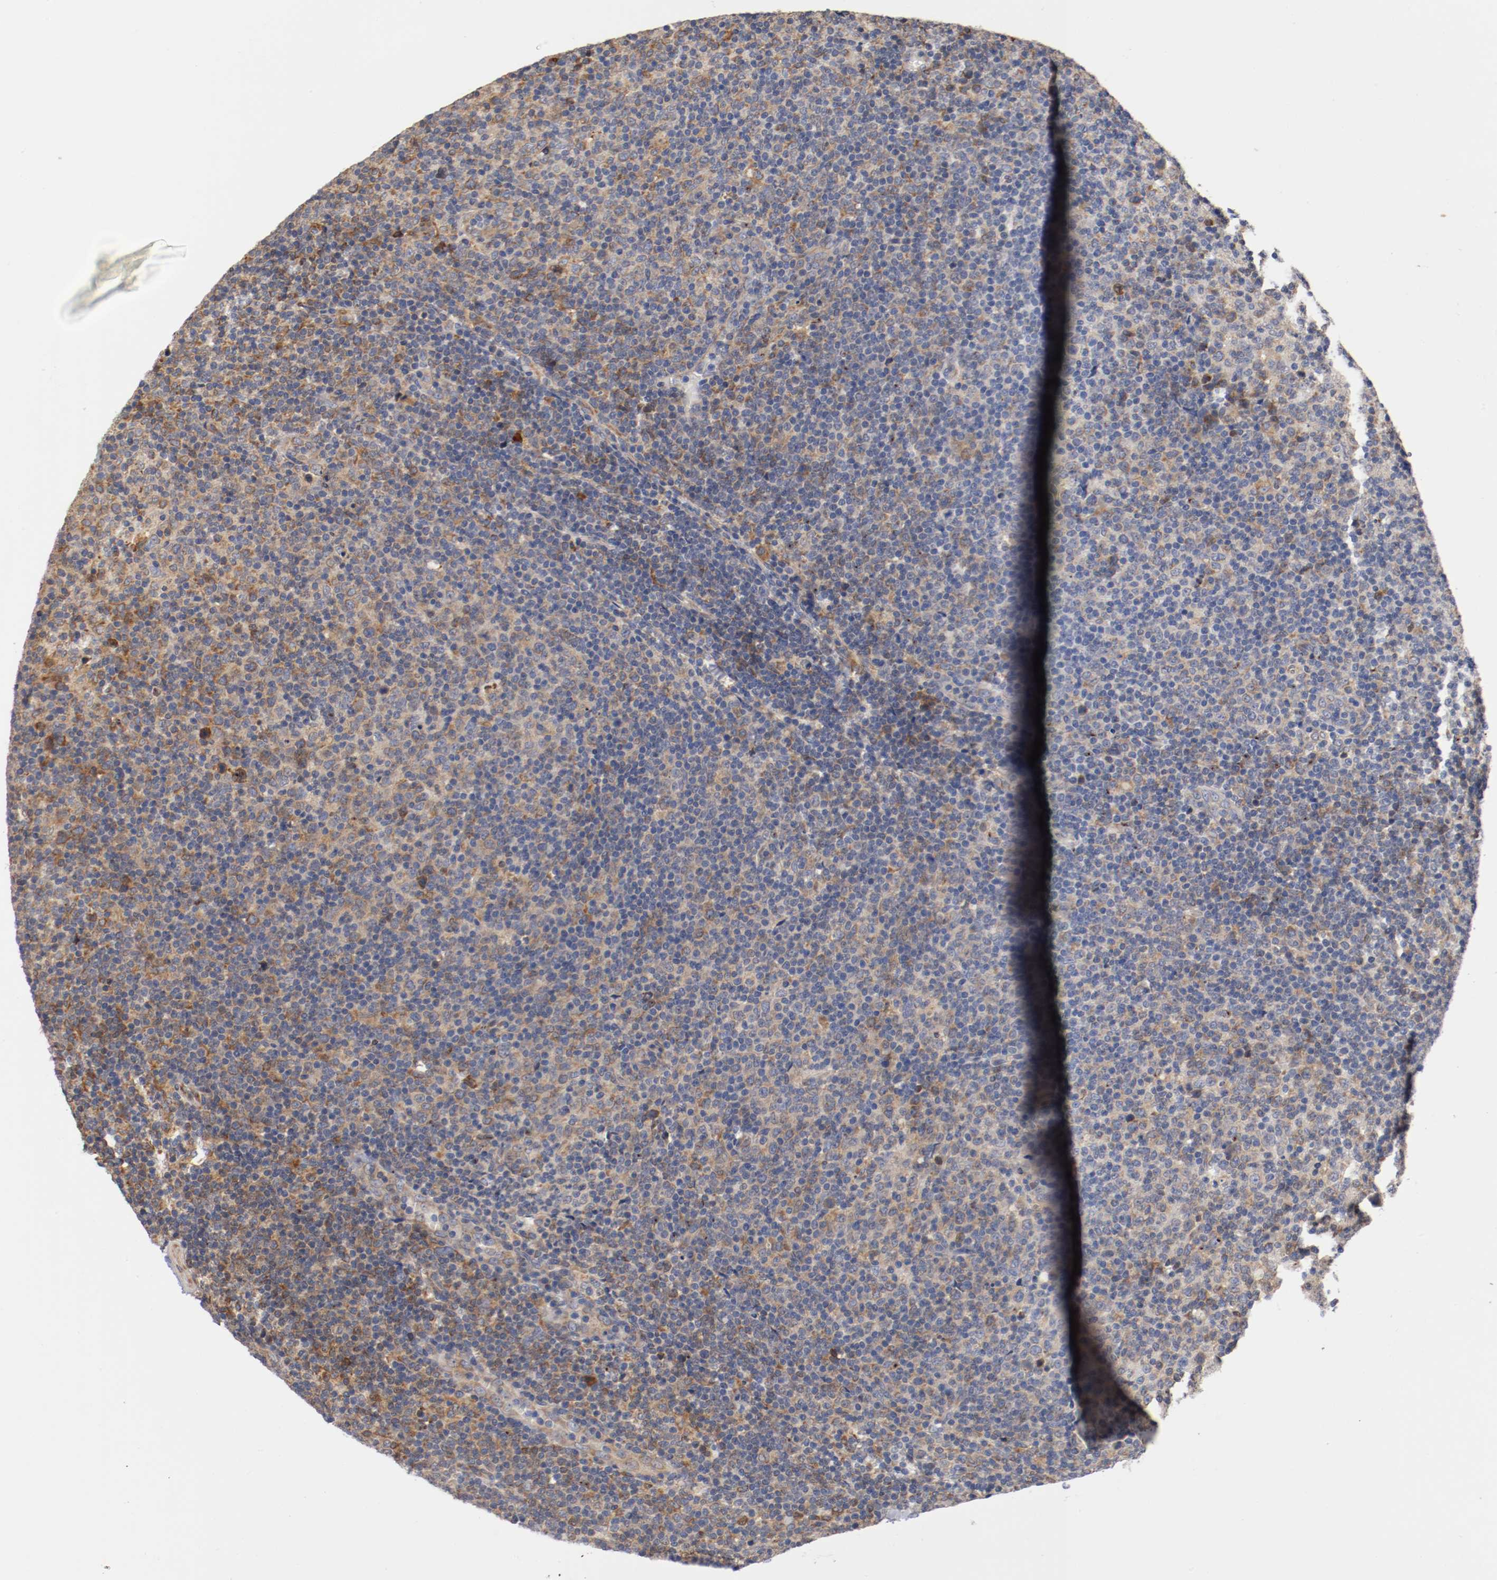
{"staining": {"intensity": "negative", "quantity": "none", "location": "none"}, "tissue": "lymphoma", "cell_type": "Tumor cells", "image_type": "cancer", "snomed": [{"axis": "morphology", "description": "Malignant lymphoma, non-Hodgkin's type, Low grade"}, {"axis": "topography", "description": "Lymph node"}], "caption": "Histopathology image shows no significant protein positivity in tumor cells of malignant lymphoma, non-Hodgkin's type (low-grade).", "gene": "TNFSF13", "patient": {"sex": "male", "age": 70}}